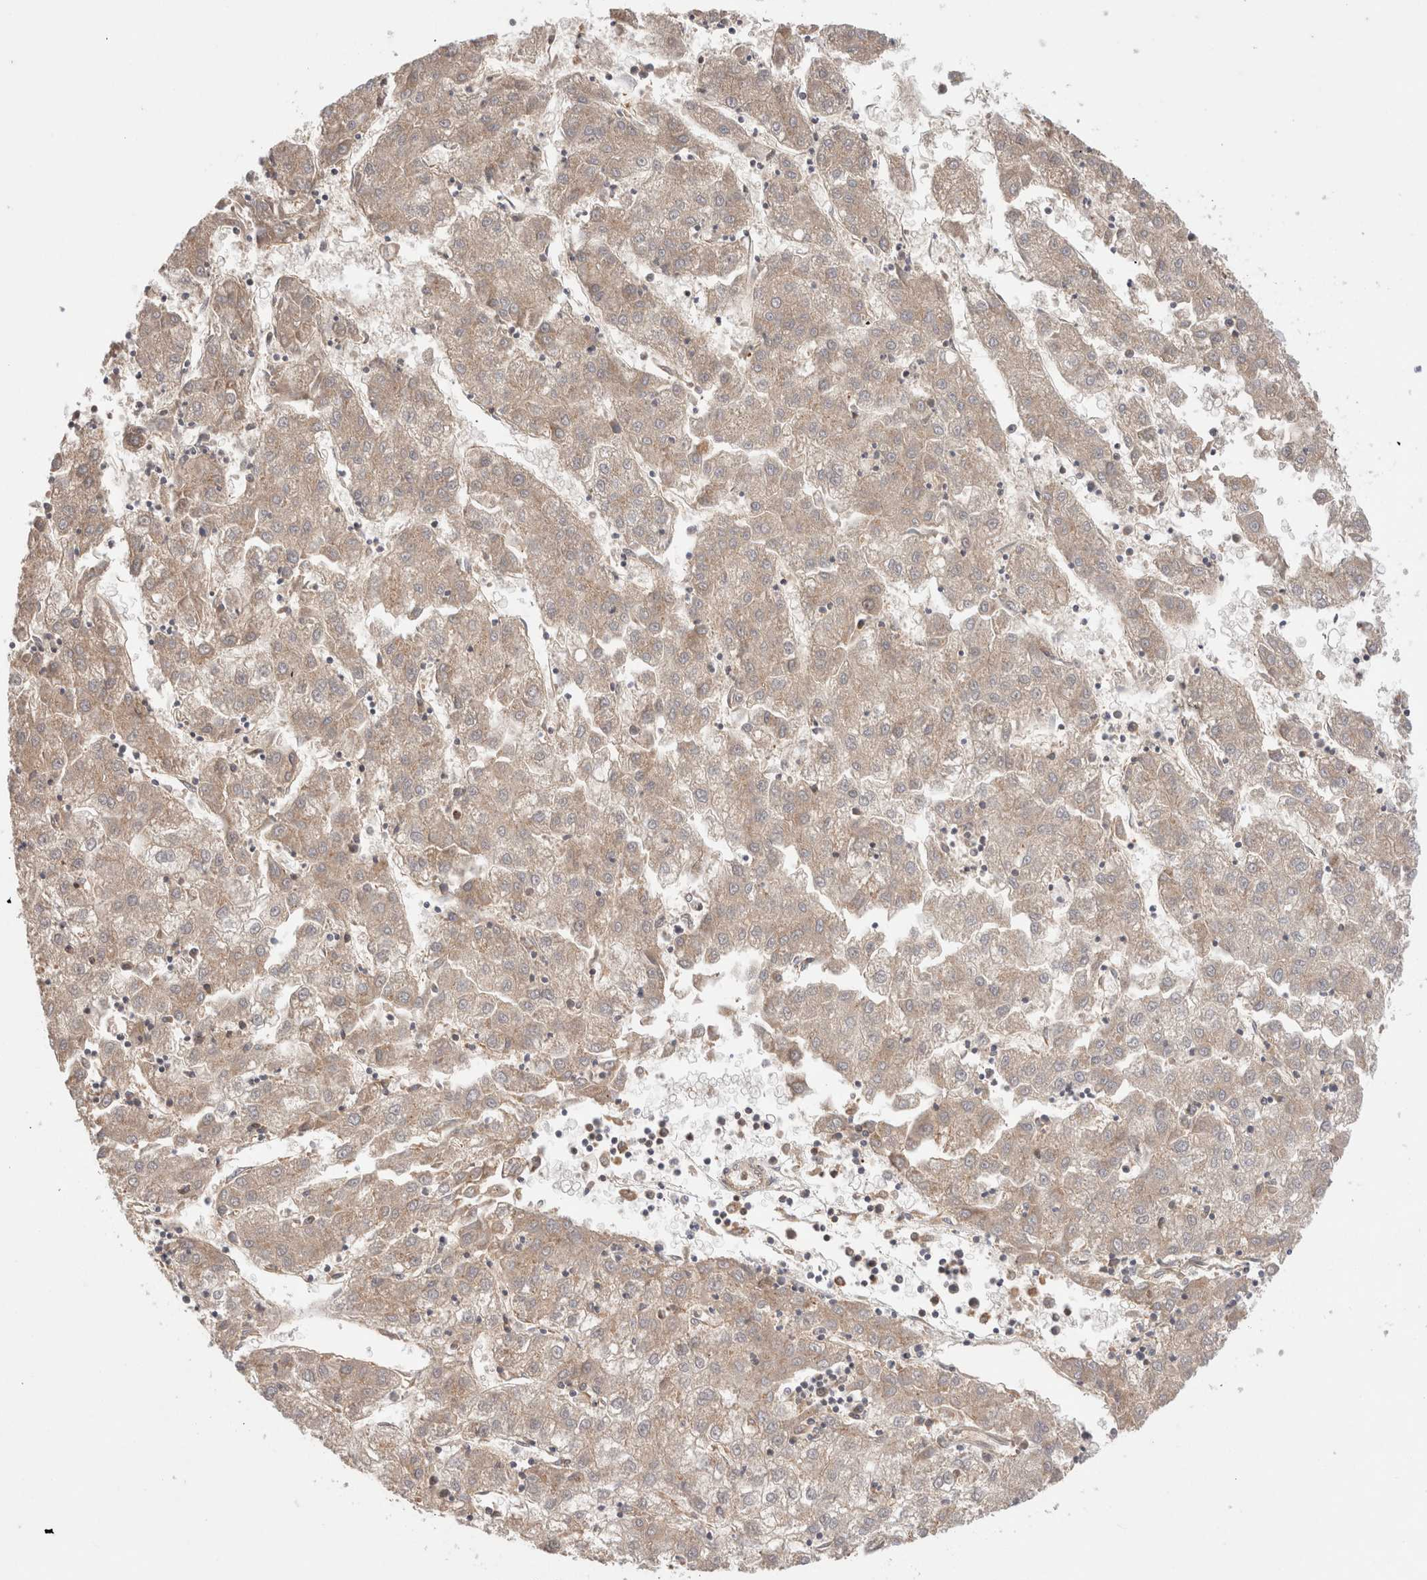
{"staining": {"intensity": "weak", "quantity": ">75%", "location": "cytoplasmic/membranous"}, "tissue": "liver cancer", "cell_type": "Tumor cells", "image_type": "cancer", "snomed": [{"axis": "morphology", "description": "Carcinoma, Hepatocellular, NOS"}, {"axis": "topography", "description": "Liver"}], "caption": "Human liver cancer (hepatocellular carcinoma) stained with a brown dye shows weak cytoplasmic/membranous positive positivity in about >75% of tumor cells.", "gene": "SIKE1", "patient": {"sex": "male", "age": 72}}